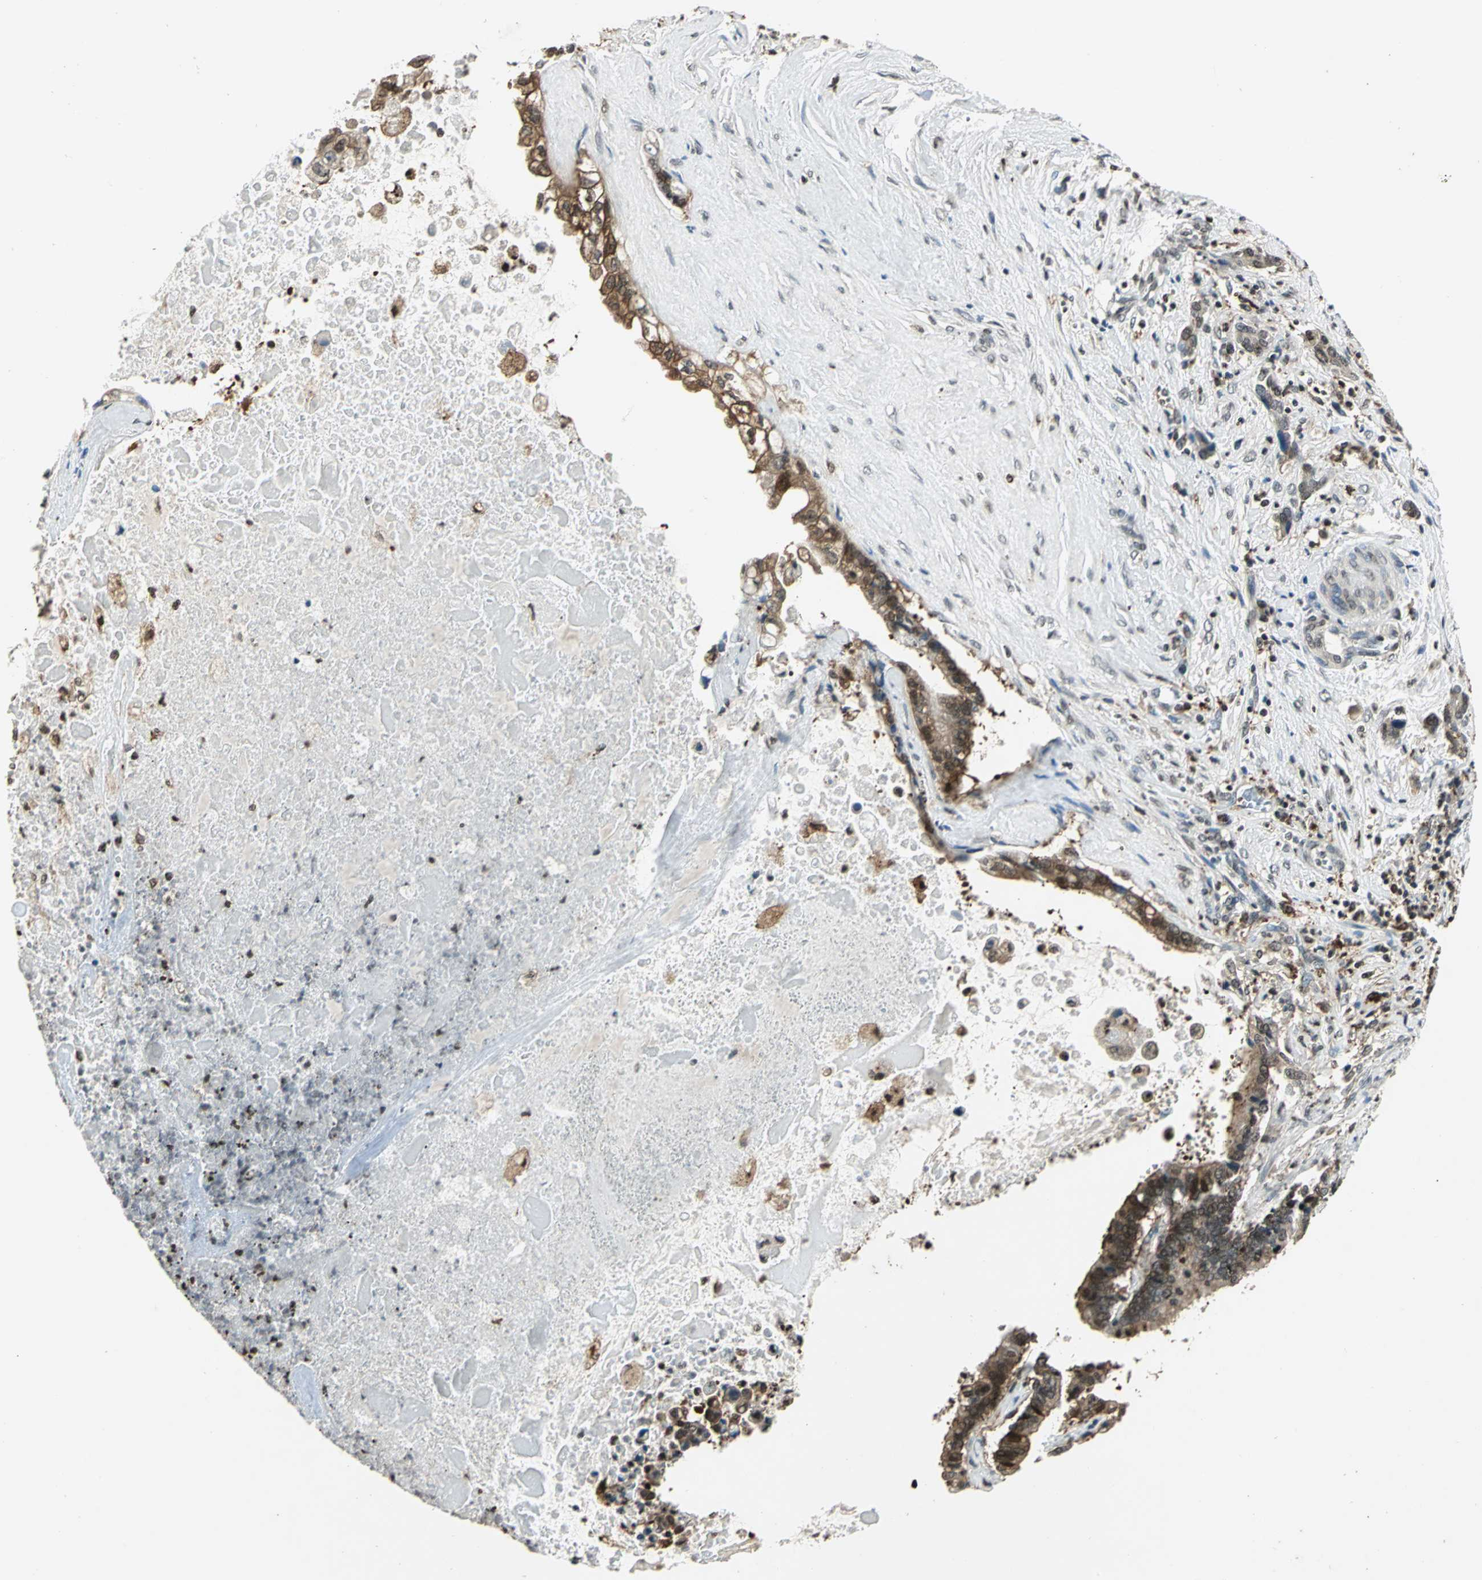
{"staining": {"intensity": "strong", "quantity": "25%-75%", "location": "cytoplasmic/membranous"}, "tissue": "liver cancer", "cell_type": "Tumor cells", "image_type": "cancer", "snomed": [{"axis": "morphology", "description": "Cholangiocarcinoma"}, {"axis": "topography", "description": "Liver"}], "caption": "Protein analysis of liver cholangiocarcinoma tissue reveals strong cytoplasmic/membranous expression in approximately 25%-75% of tumor cells.", "gene": "LGALS3", "patient": {"sex": "male", "age": 57}}